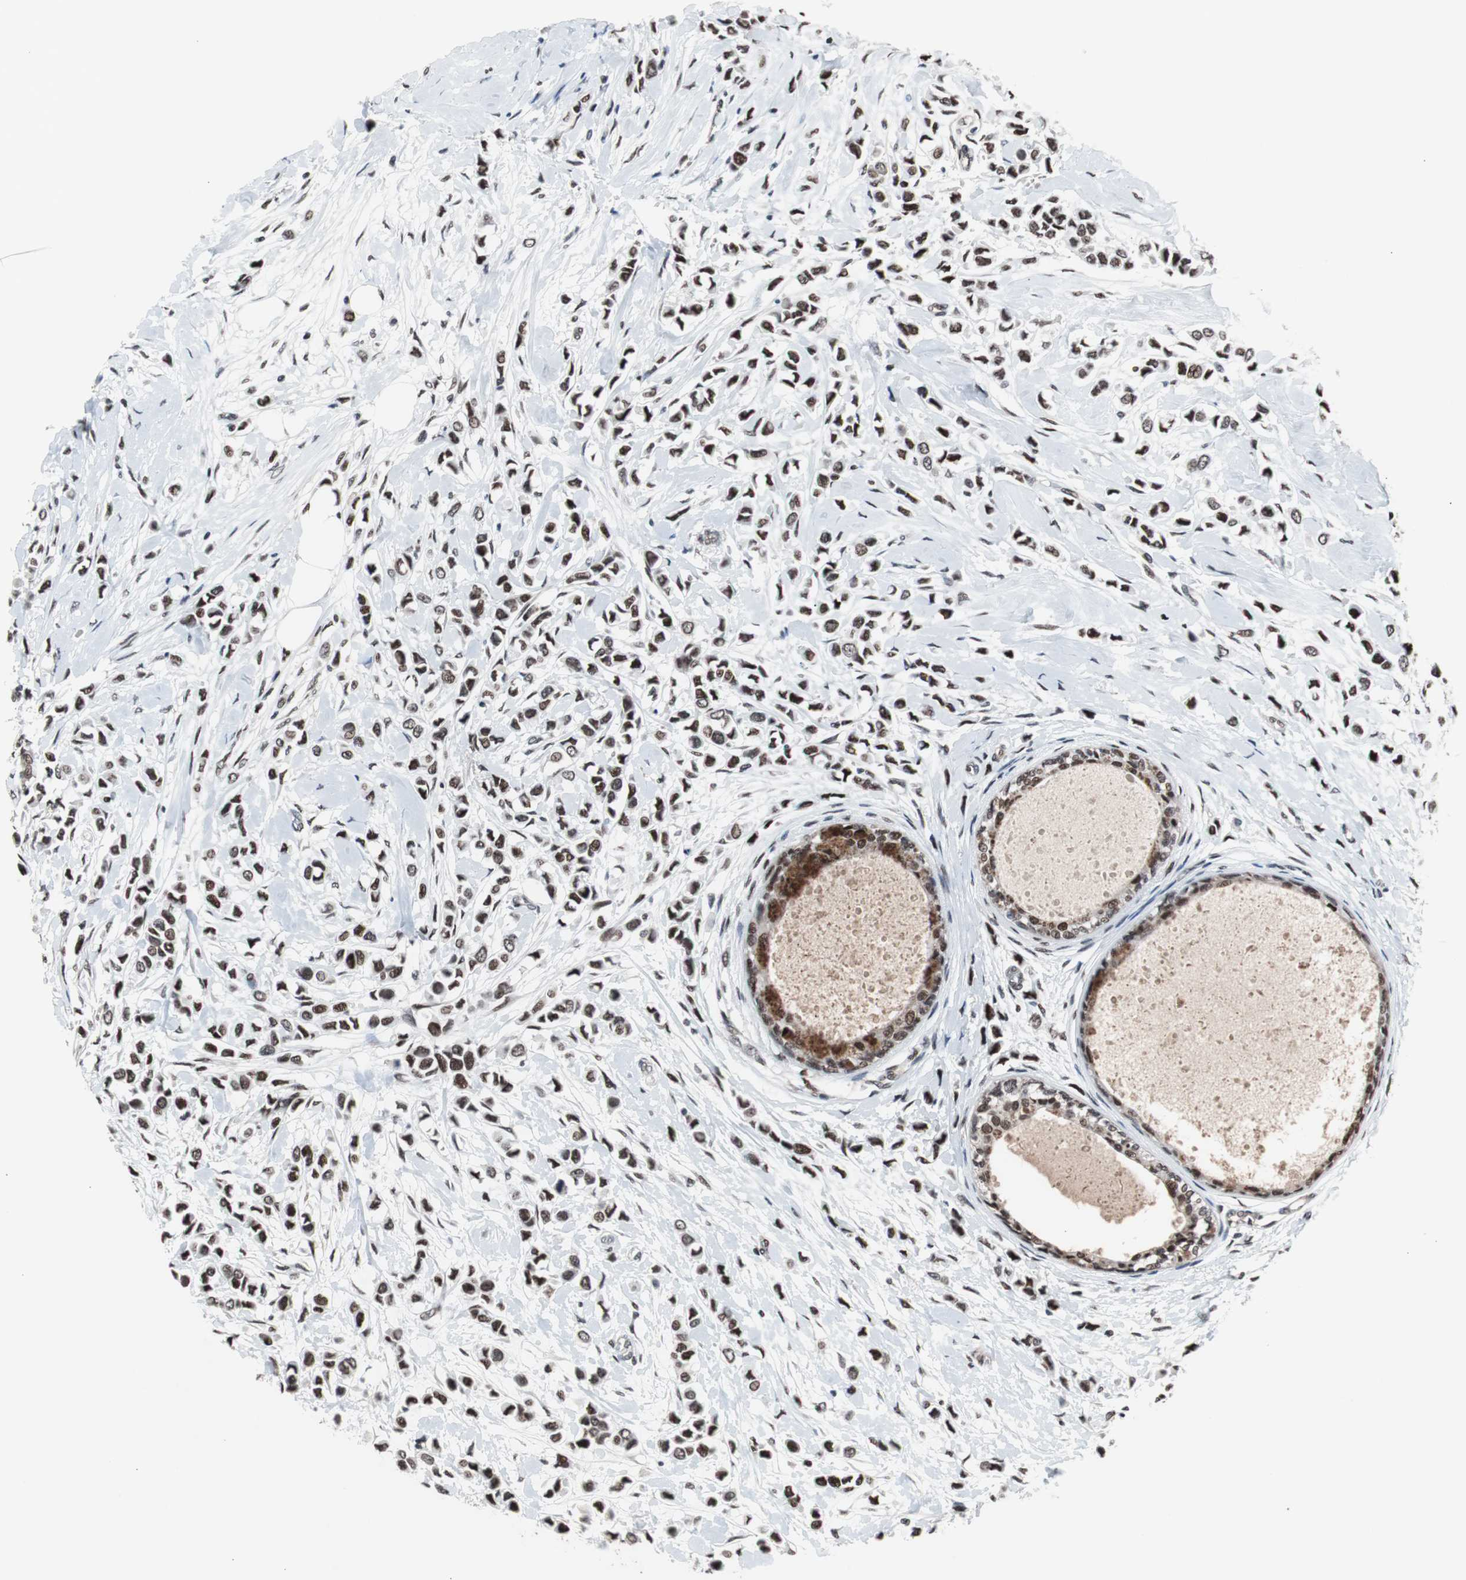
{"staining": {"intensity": "moderate", "quantity": ">75%", "location": "nuclear"}, "tissue": "breast cancer", "cell_type": "Tumor cells", "image_type": "cancer", "snomed": [{"axis": "morphology", "description": "Lobular carcinoma"}, {"axis": "topography", "description": "Breast"}], "caption": "There is medium levels of moderate nuclear expression in tumor cells of breast cancer (lobular carcinoma), as demonstrated by immunohistochemical staining (brown color).", "gene": "POGZ", "patient": {"sex": "female", "age": 51}}